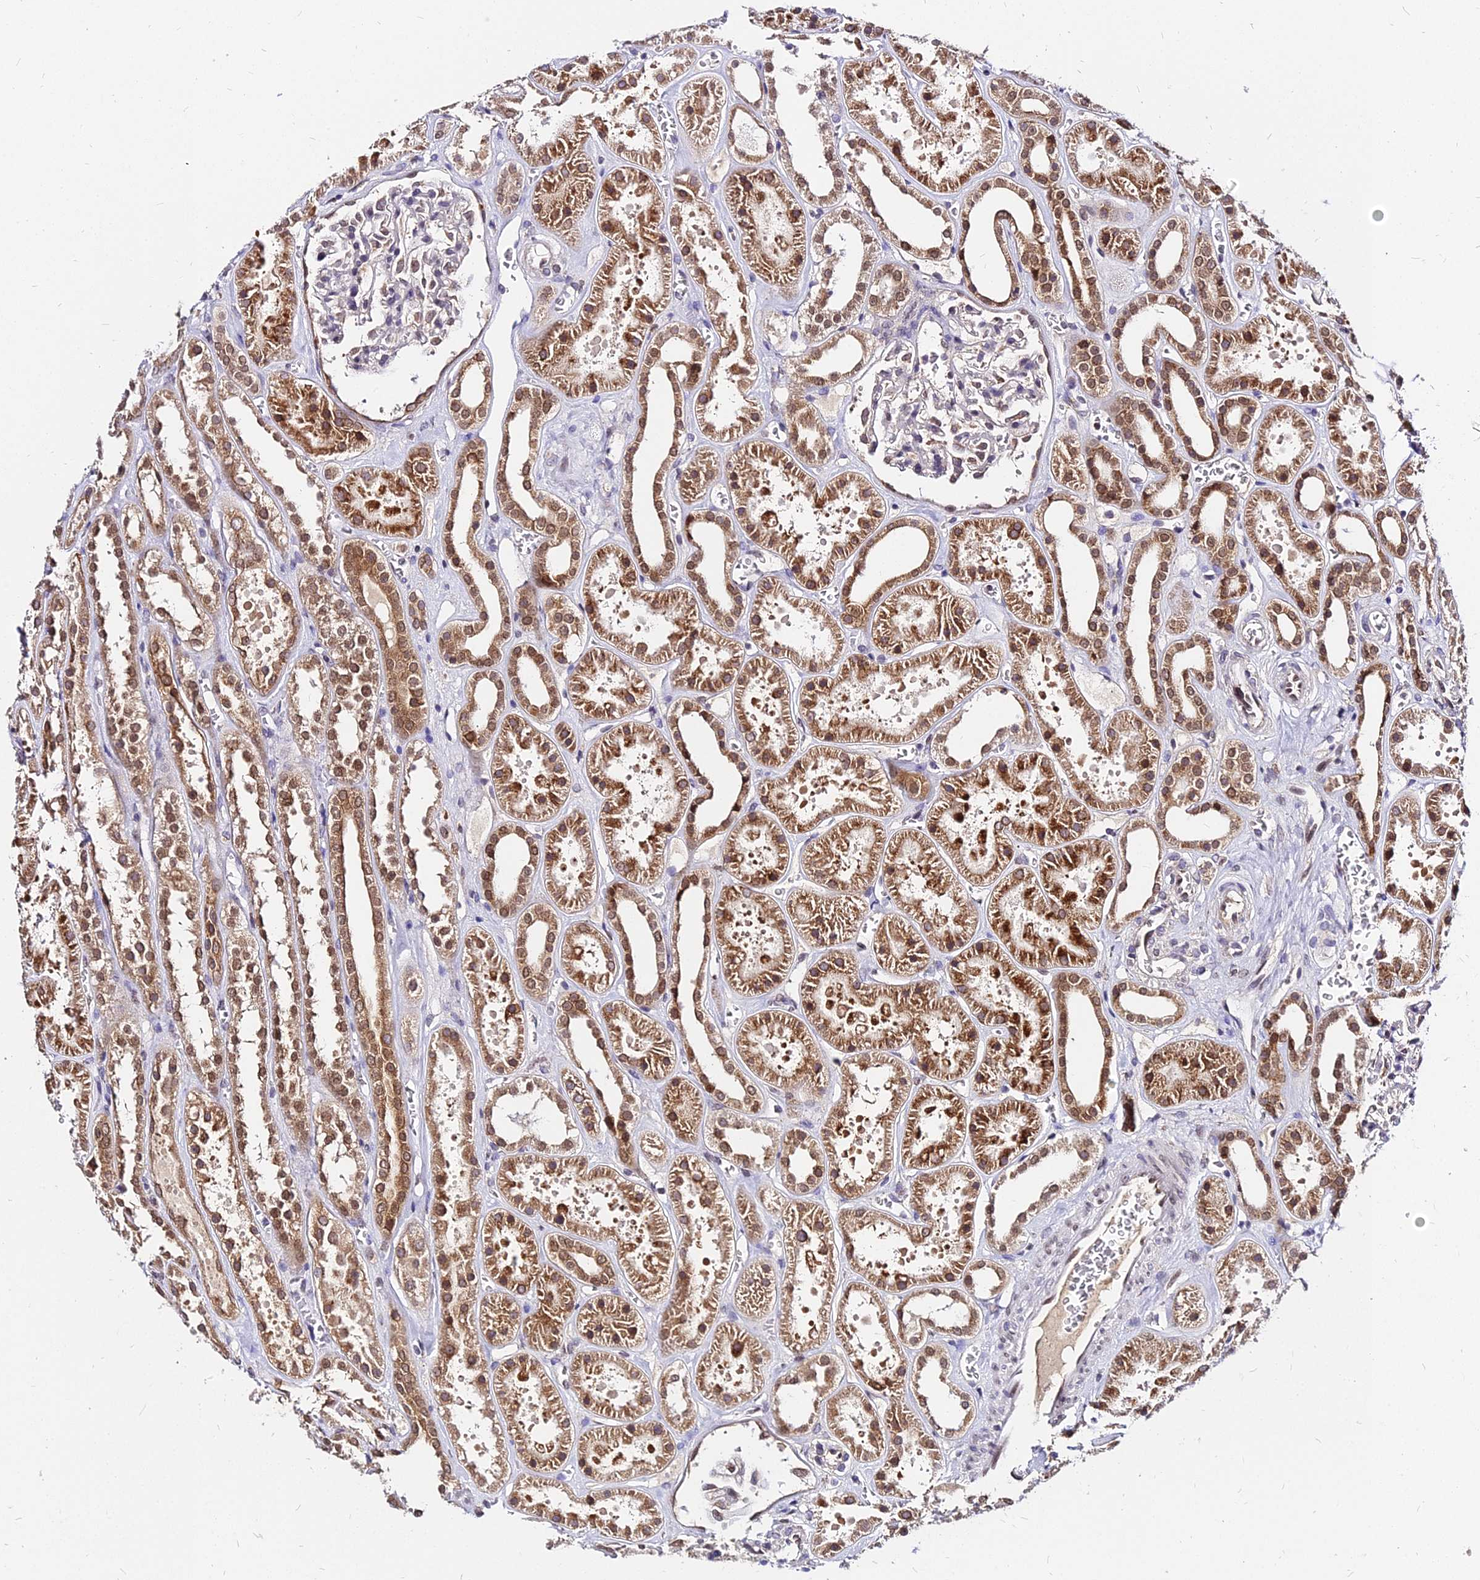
{"staining": {"intensity": "weak", "quantity": "25%-75%", "location": "cytoplasmic/membranous"}, "tissue": "kidney", "cell_type": "Cells in glomeruli", "image_type": "normal", "snomed": [{"axis": "morphology", "description": "Normal tissue, NOS"}, {"axis": "topography", "description": "Kidney"}], "caption": "Kidney stained with immunohistochemistry reveals weak cytoplasmic/membranous staining in approximately 25%-75% of cells in glomeruli. (DAB IHC, brown staining for protein, blue staining for nuclei).", "gene": "RNF121", "patient": {"sex": "female", "age": 41}}